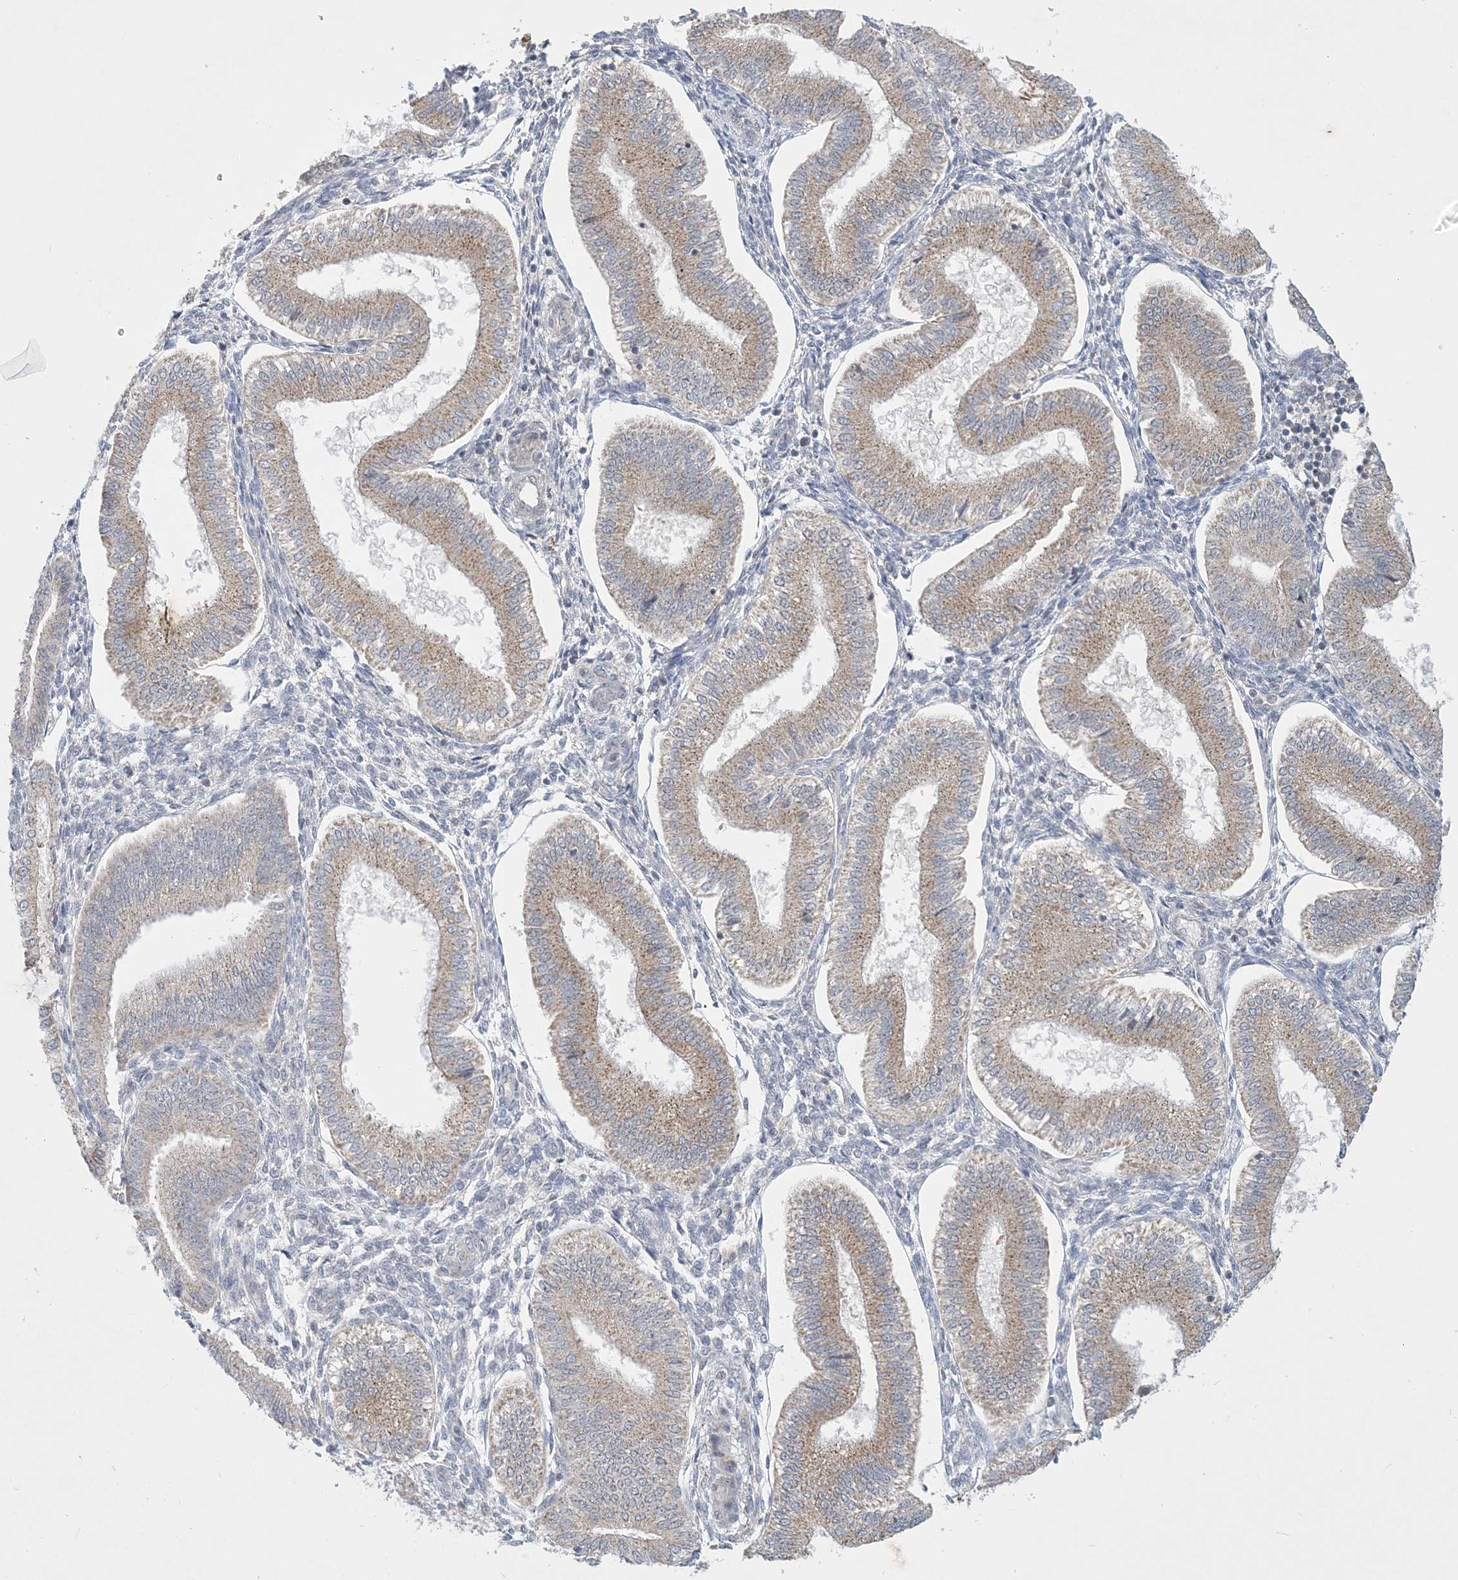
{"staining": {"intensity": "moderate", "quantity": "25%-75%", "location": "cytoplasmic/membranous"}, "tissue": "endometrium", "cell_type": "Cells in endometrial stroma", "image_type": "normal", "snomed": [{"axis": "morphology", "description": "Normal tissue, NOS"}, {"axis": "topography", "description": "Endometrium"}], "caption": "Immunohistochemistry of unremarkable human endometrium exhibits medium levels of moderate cytoplasmic/membranous staining in approximately 25%-75% of cells in endometrial stroma. Using DAB (3,3'-diaminobenzidine) (brown) and hematoxylin (blue) stains, captured at high magnification using brightfield microscopy.", "gene": "CCDC14", "patient": {"sex": "female", "age": 39}}